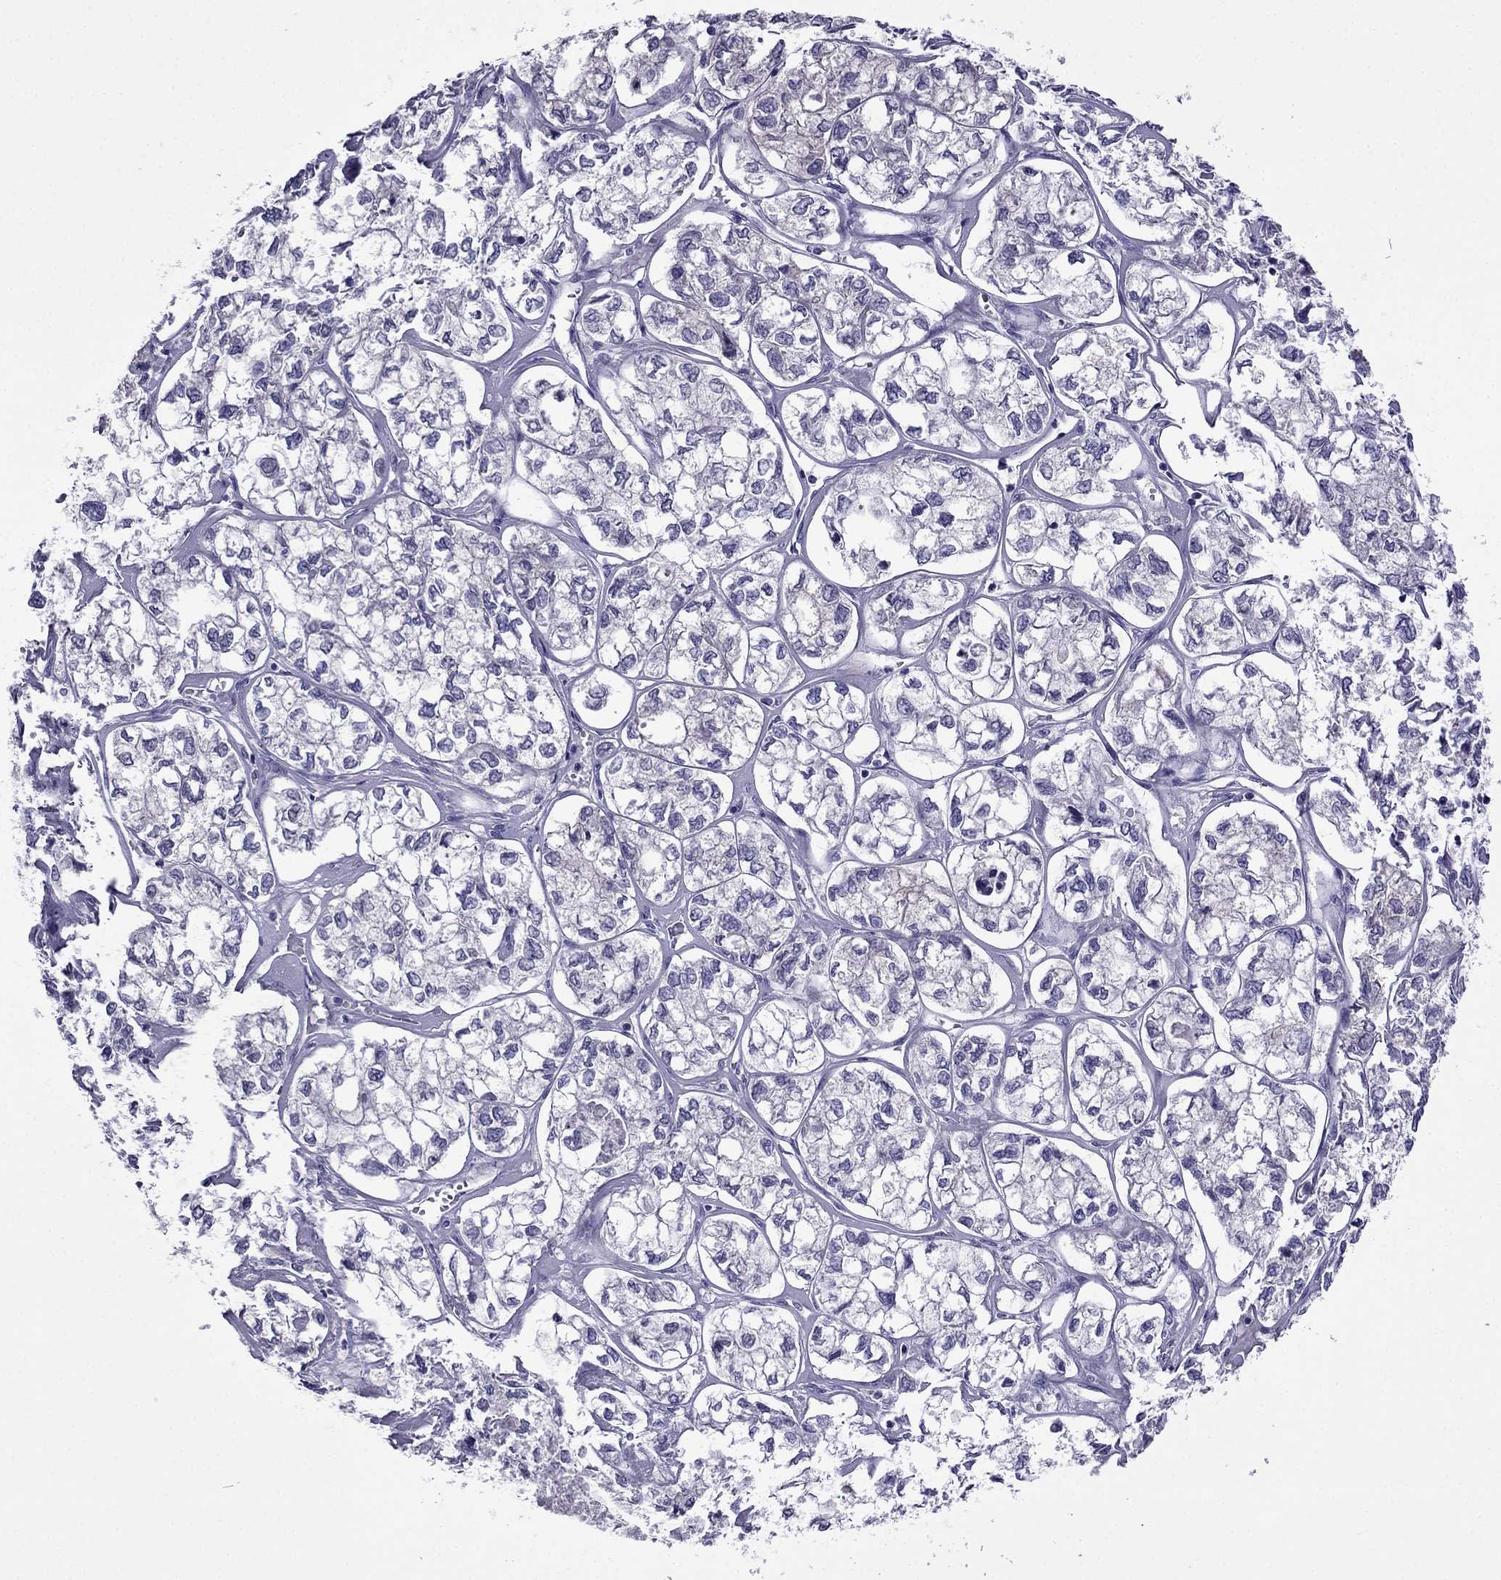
{"staining": {"intensity": "negative", "quantity": "none", "location": "none"}, "tissue": "ovarian cancer", "cell_type": "Tumor cells", "image_type": "cancer", "snomed": [{"axis": "morphology", "description": "Carcinoma, endometroid"}, {"axis": "topography", "description": "Ovary"}], "caption": "IHC of human endometroid carcinoma (ovarian) shows no staining in tumor cells.", "gene": "SPTBN4", "patient": {"sex": "female", "age": 64}}